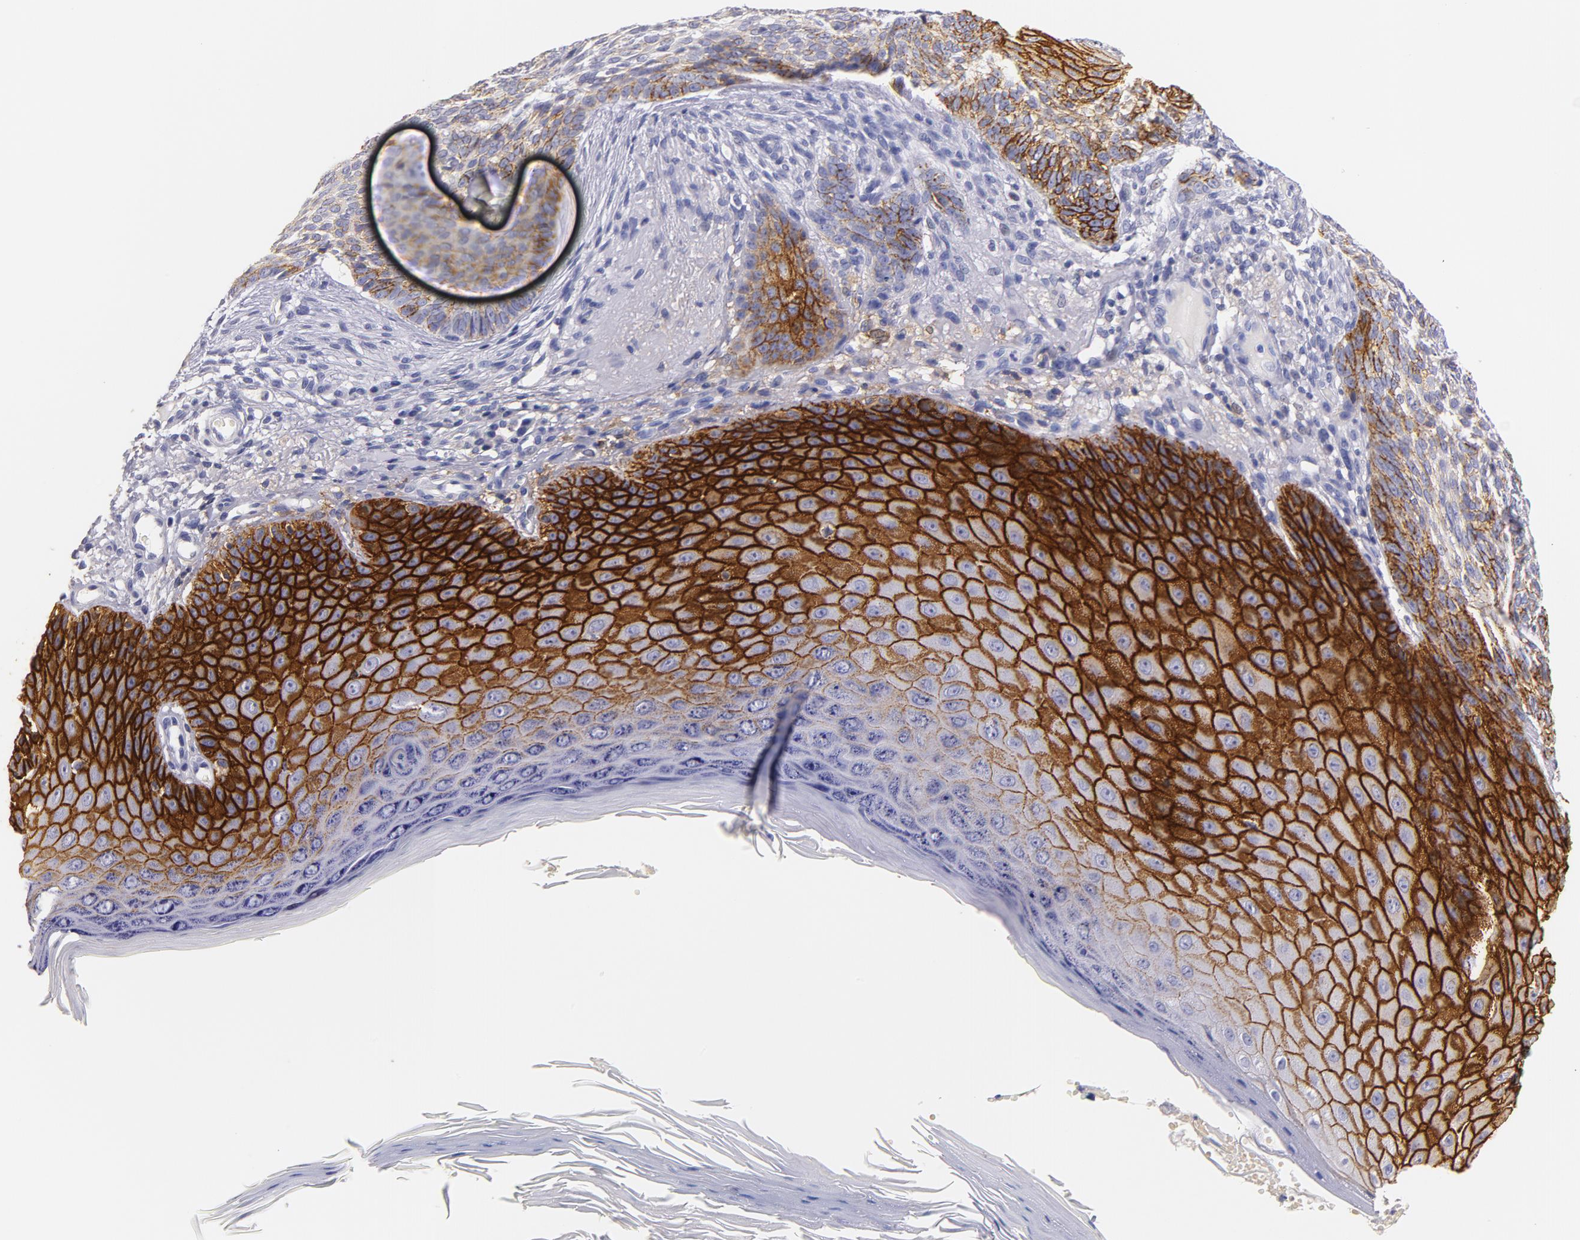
{"staining": {"intensity": "strong", "quantity": ">75%", "location": "cytoplasmic/membranous"}, "tissue": "skin cancer", "cell_type": "Tumor cells", "image_type": "cancer", "snomed": [{"axis": "morphology", "description": "Normal tissue, NOS"}, {"axis": "morphology", "description": "Basal cell carcinoma"}, {"axis": "topography", "description": "Skin"}], "caption": "Immunohistochemical staining of human skin cancer (basal cell carcinoma) shows high levels of strong cytoplasmic/membranous protein positivity in approximately >75% of tumor cells.", "gene": "CD44", "patient": {"sex": "male", "age": 74}}